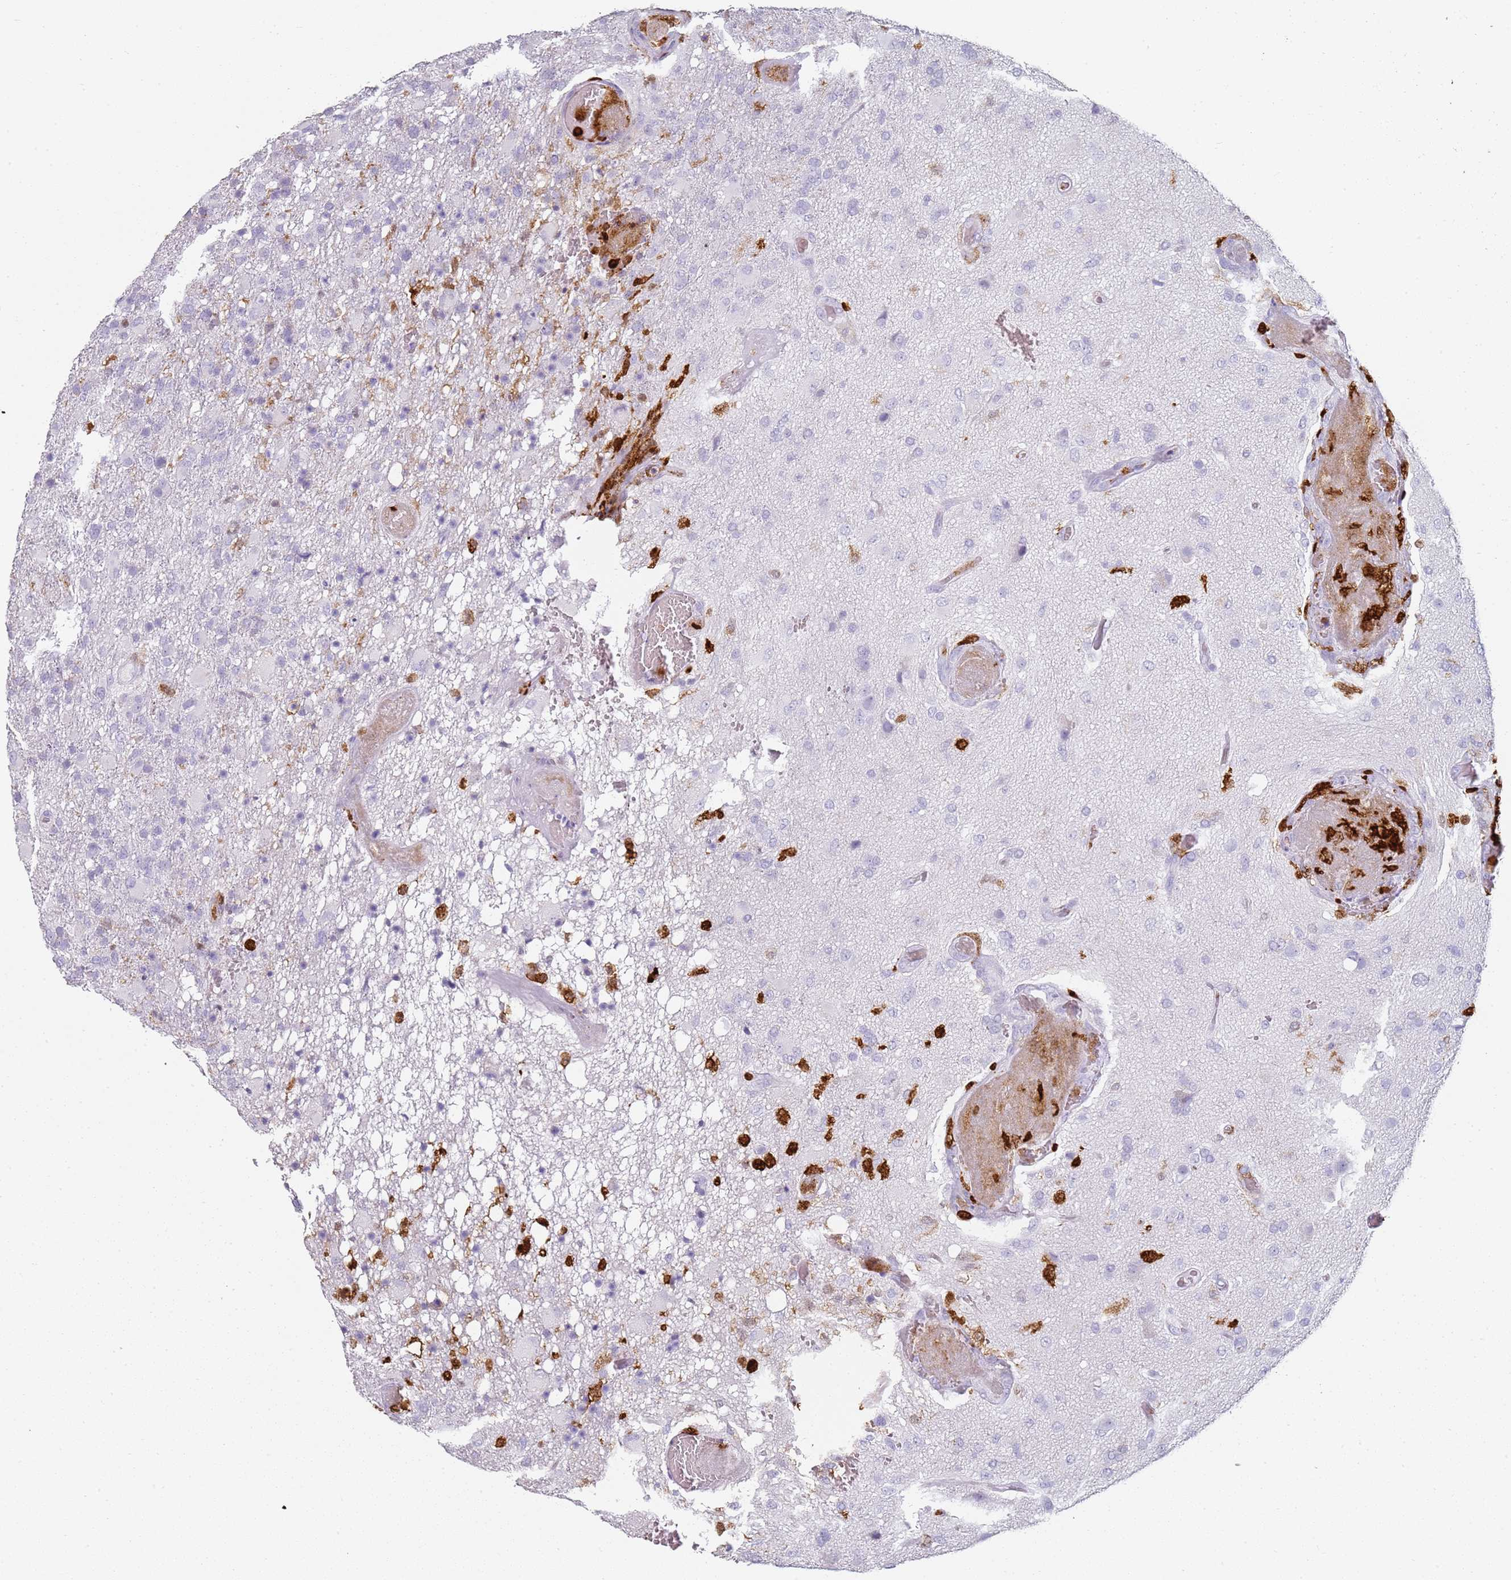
{"staining": {"intensity": "negative", "quantity": "none", "location": "none"}, "tissue": "glioma", "cell_type": "Tumor cells", "image_type": "cancer", "snomed": [{"axis": "morphology", "description": "Glioma, malignant, High grade"}, {"axis": "topography", "description": "Brain"}], "caption": "Glioma was stained to show a protein in brown. There is no significant expression in tumor cells.", "gene": "S100A4", "patient": {"sex": "female", "age": 74}}